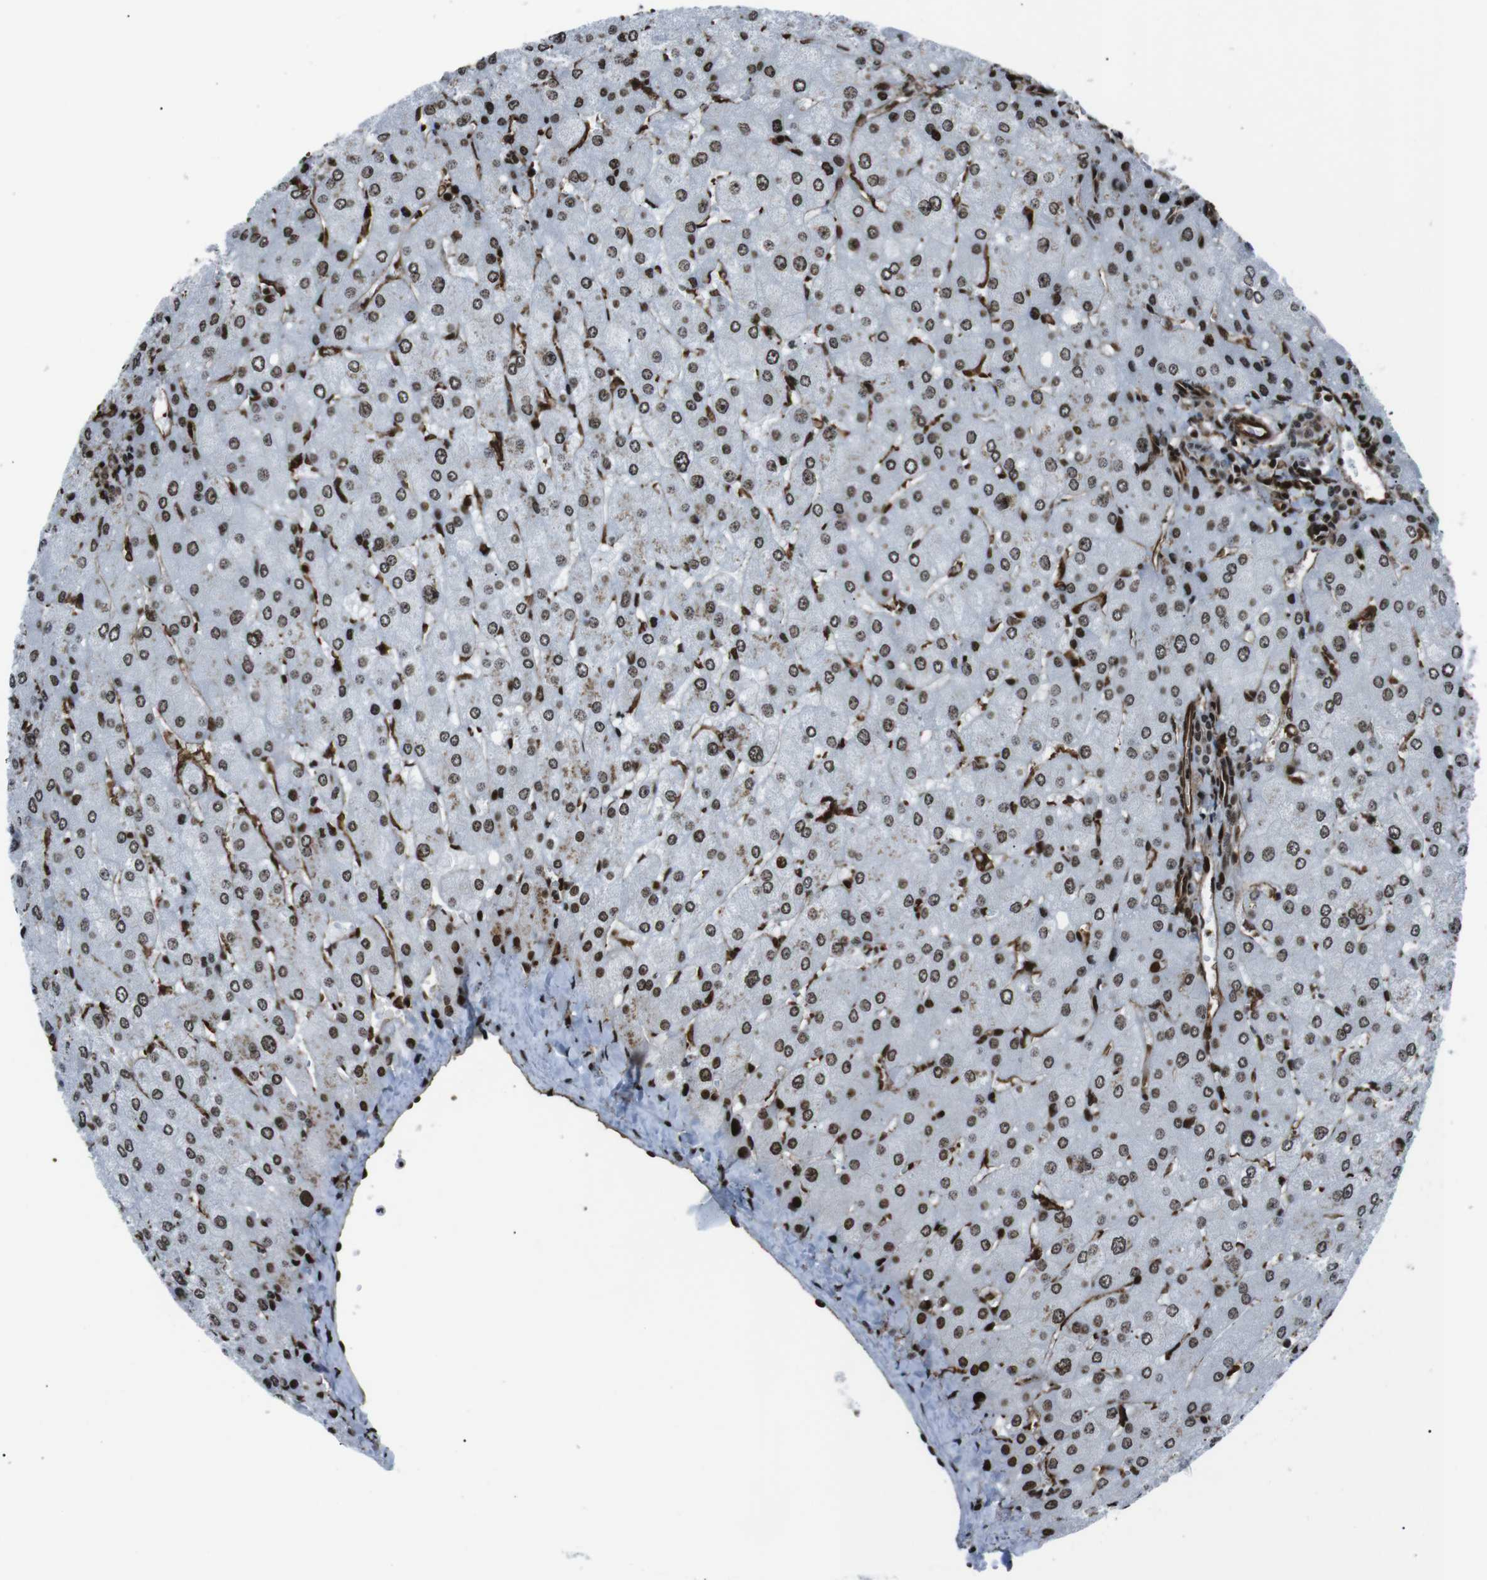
{"staining": {"intensity": "moderate", "quantity": ">75%", "location": "nuclear"}, "tissue": "liver", "cell_type": "Cholangiocytes", "image_type": "normal", "snomed": [{"axis": "morphology", "description": "Normal tissue, NOS"}, {"axis": "topography", "description": "Liver"}], "caption": "A histopathology image showing moderate nuclear staining in about >75% of cholangiocytes in normal liver, as visualized by brown immunohistochemical staining.", "gene": "HNRNPU", "patient": {"sex": "male", "age": 55}}